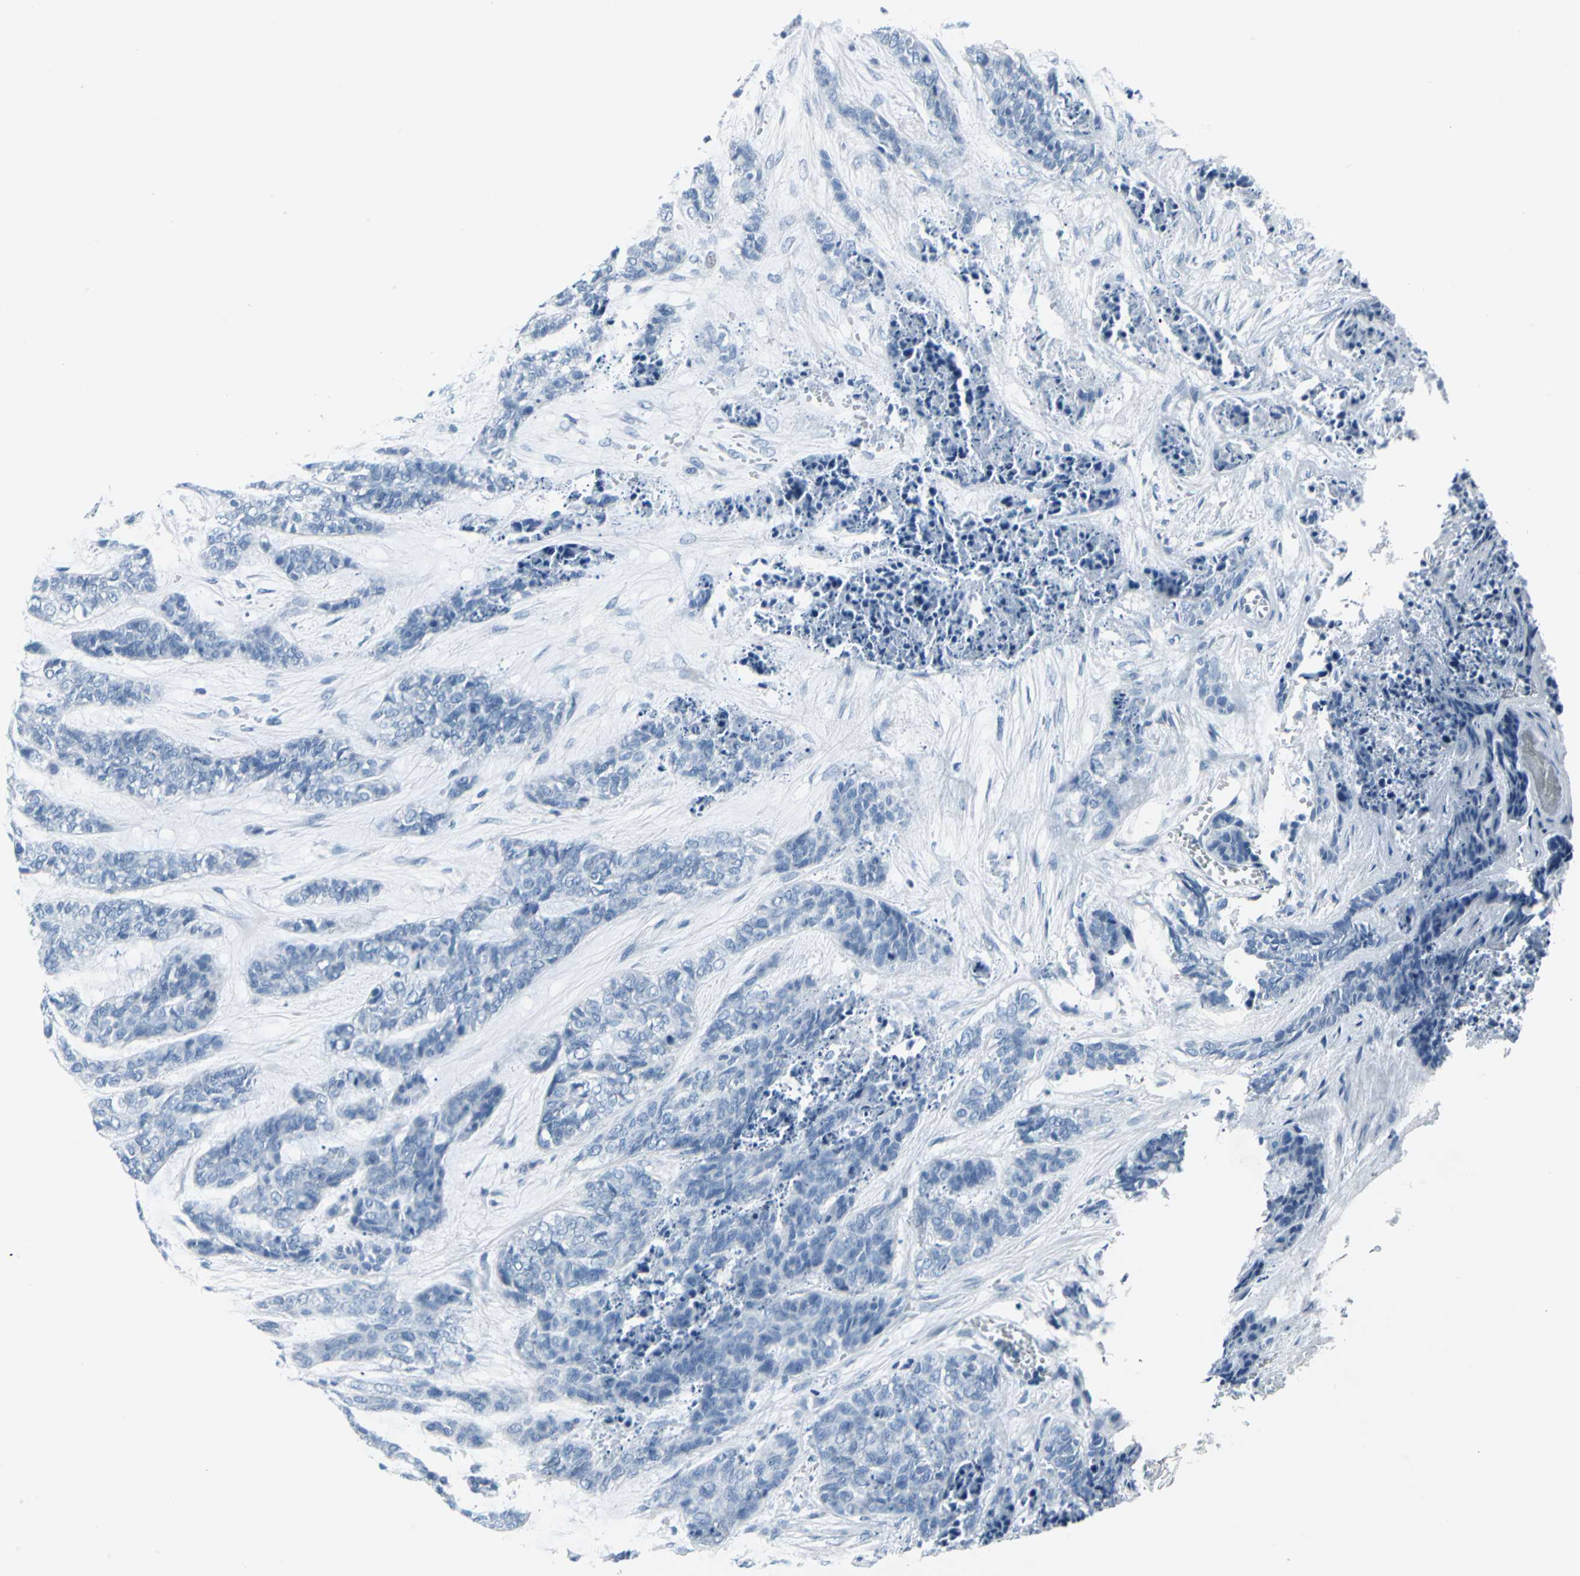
{"staining": {"intensity": "negative", "quantity": "none", "location": "none"}, "tissue": "skin cancer", "cell_type": "Tumor cells", "image_type": "cancer", "snomed": [{"axis": "morphology", "description": "Basal cell carcinoma"}, {"axis": "topography", "description": "Skin"}], "caption": "This is an IHC histopathology image of human skin cancer. There is no staining in tumor cells.", "gene": "CYB5A", "patient": {"sex": "female", "age": 64}}